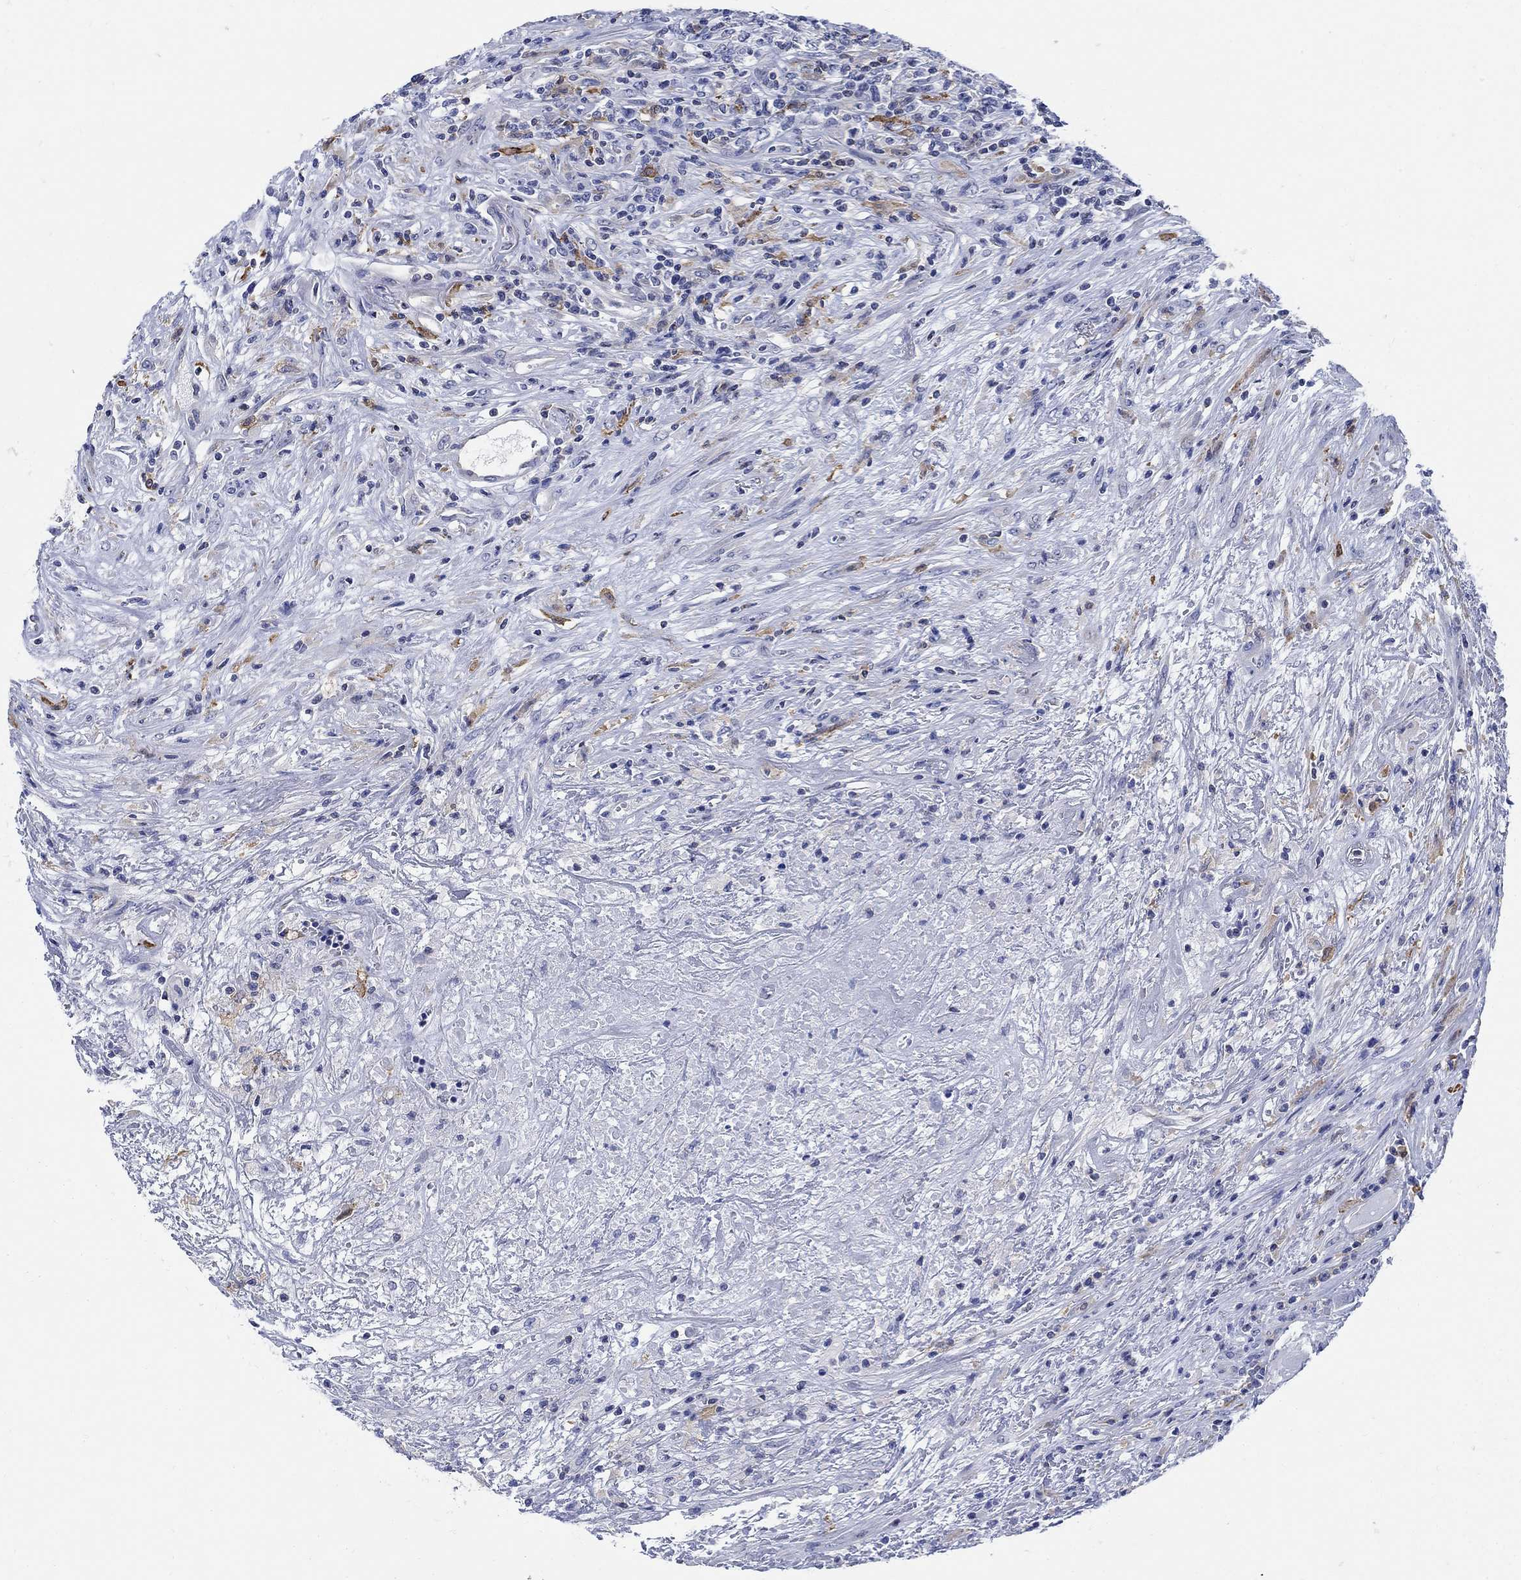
{"staining": {"intensity": "negative", "quantity": "none", "location": "none"}, "tissue": "lymphoma", "cell_type": "Tumor cells", "image_type": "cancer", "snomed": [{"axis": "morphology", "description": "Malignant lymphoma, non-Hodgkin's type, High grade"}, {"axis": "topography", "description": "Lung"}], "caption": "Tumor cells are negative for protein expression in human lymphoma.", "gene": "PHF21B", "patient": {"sex": "male", "age": 79}}